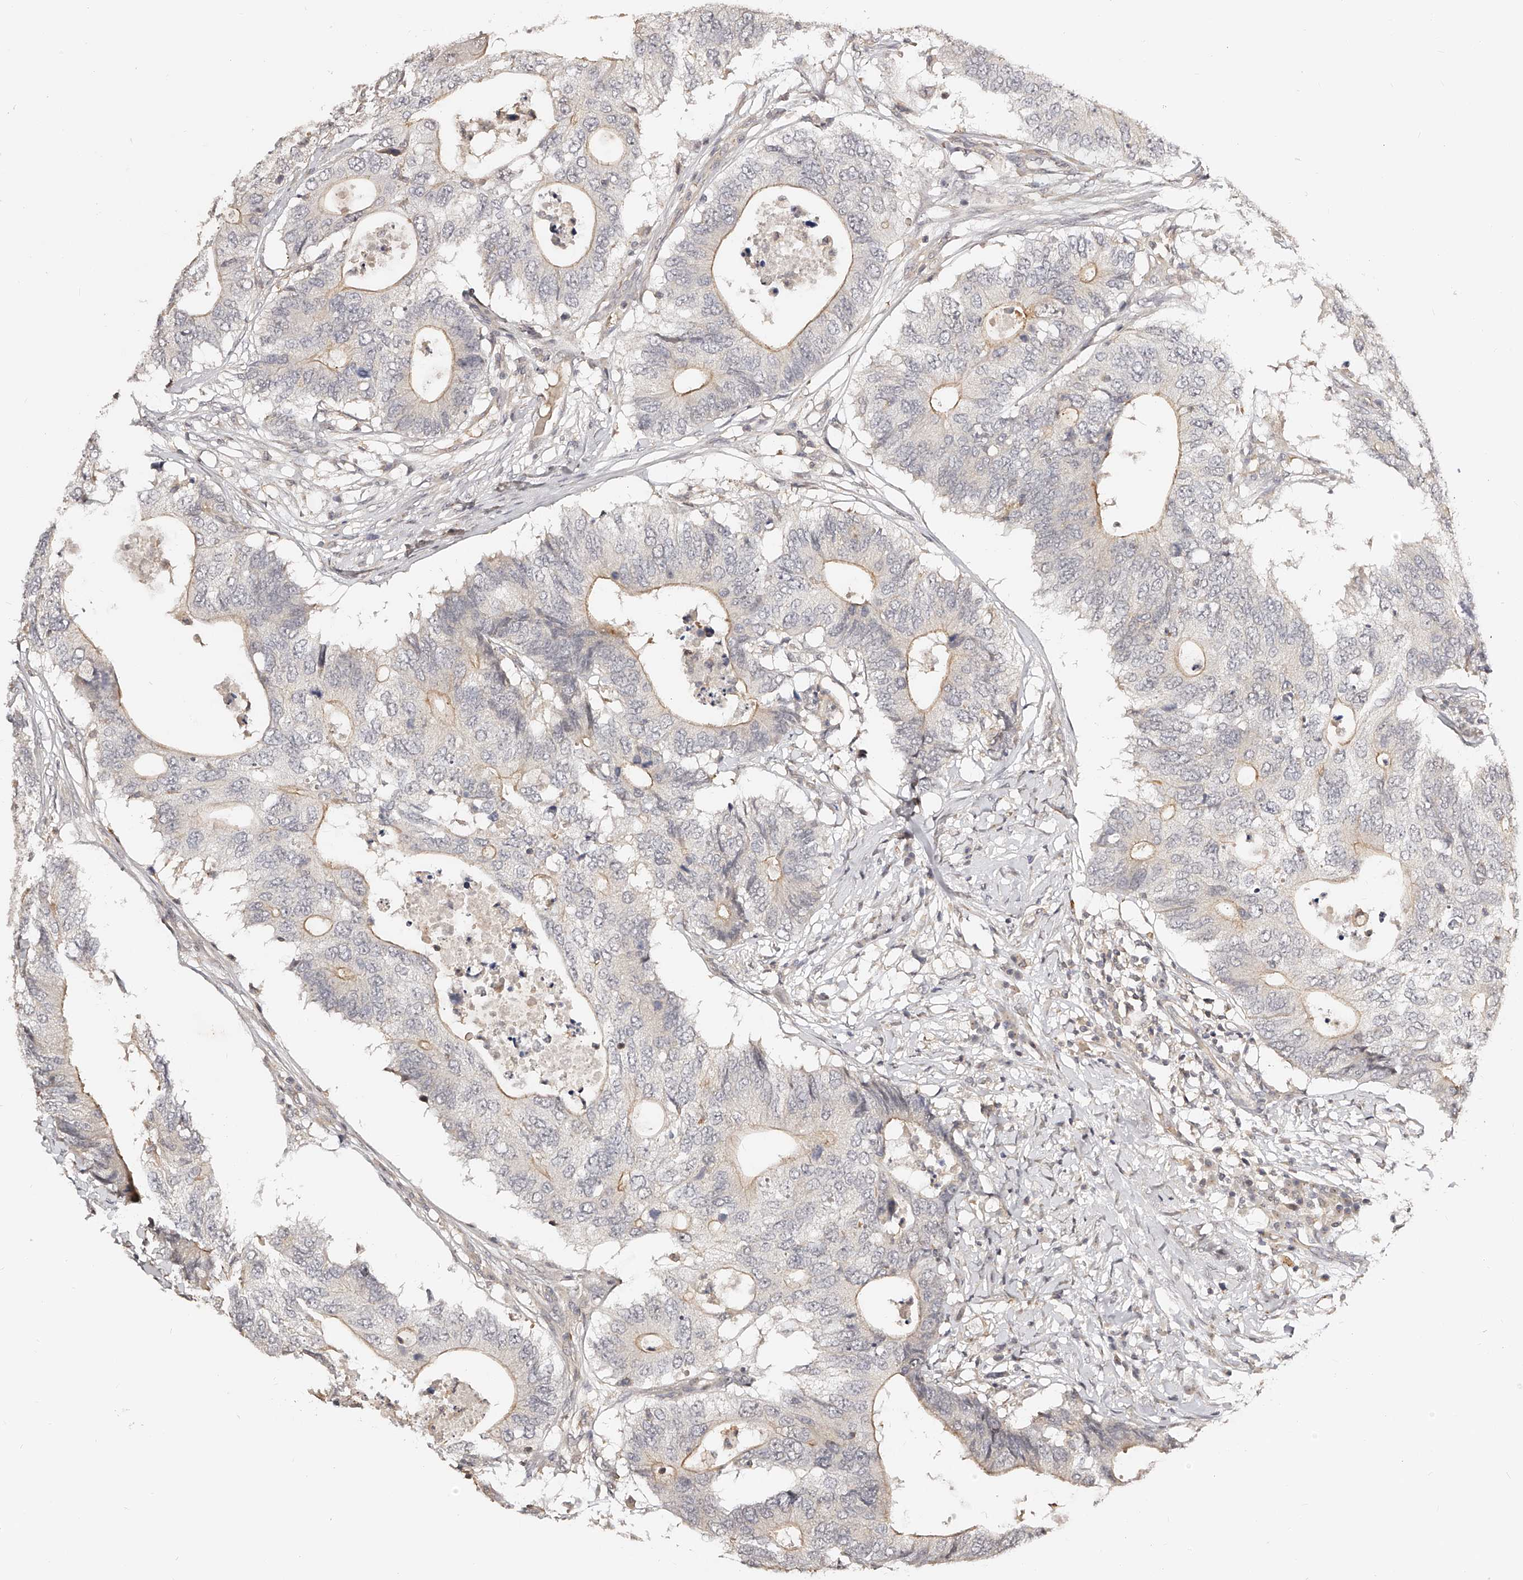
{"staining": {"intensity": "weak", "quantity": "<25%", "location": "cytoplasmic/membranous"}, "tissue": "colorectal cancer", "cell_type": "Tumor cells", "image_type": "cancer", "snomed": [{"axis": "morphology", "description": "Adenocarcinoma, NOS"}, {"axis": "topography", "description": "Colon"}], "caption": "Human colorectal cancer stained for a protein using immunohistochemistry shows no staining in tumor cells.", "gene": "ZNF789", "patient": {"sex": "male", "age": 71}}